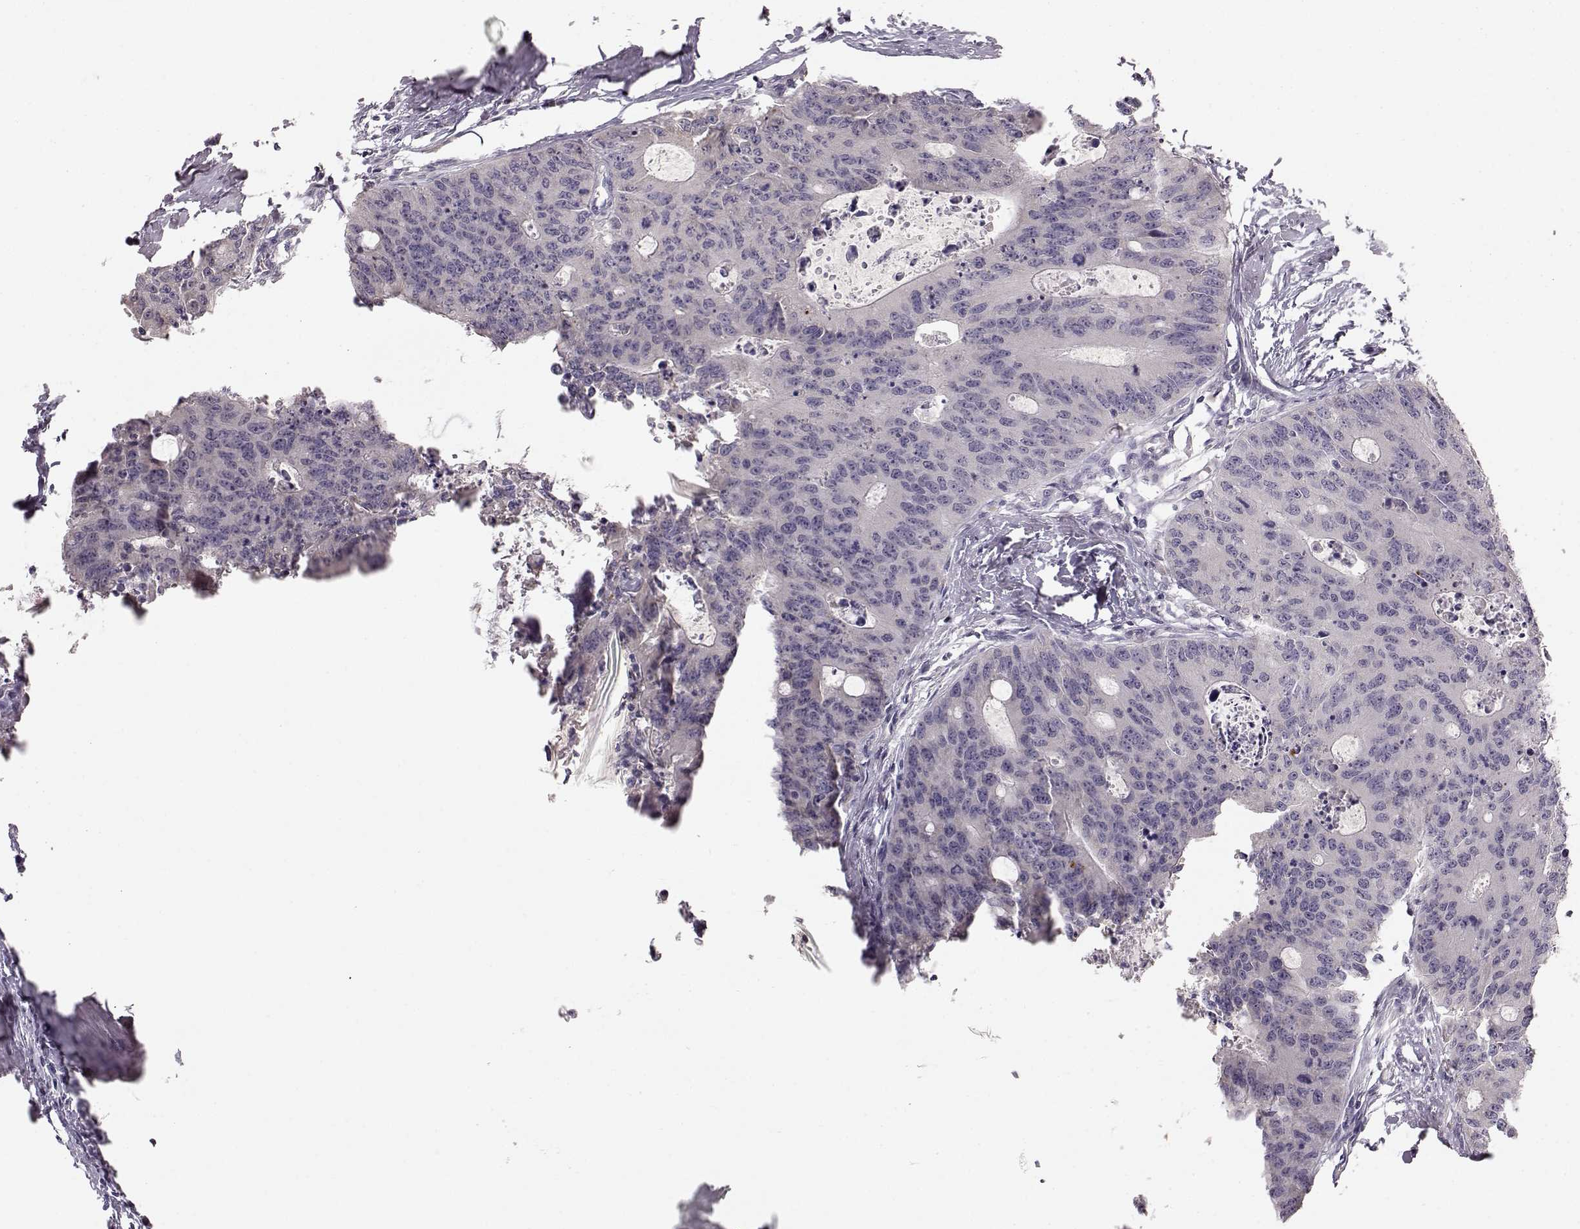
{"staining": {"intensity": "negative", "quantity": "none", "location": "none"}, "tissue": "colorectal cancer", "cell_type": "Tumor cells", "image_type": "cancer", "snomed": [{"axis": "morphology", "description": "Adenocarcinoma, NOS"}, {"axis": "topography", "description": "Colon"}], "caption": "Tumor cells are negative for brown protein staining in colorectal cancer.", "gene": "BFSP2", "patient": {"sex": "male", "age": 67}}